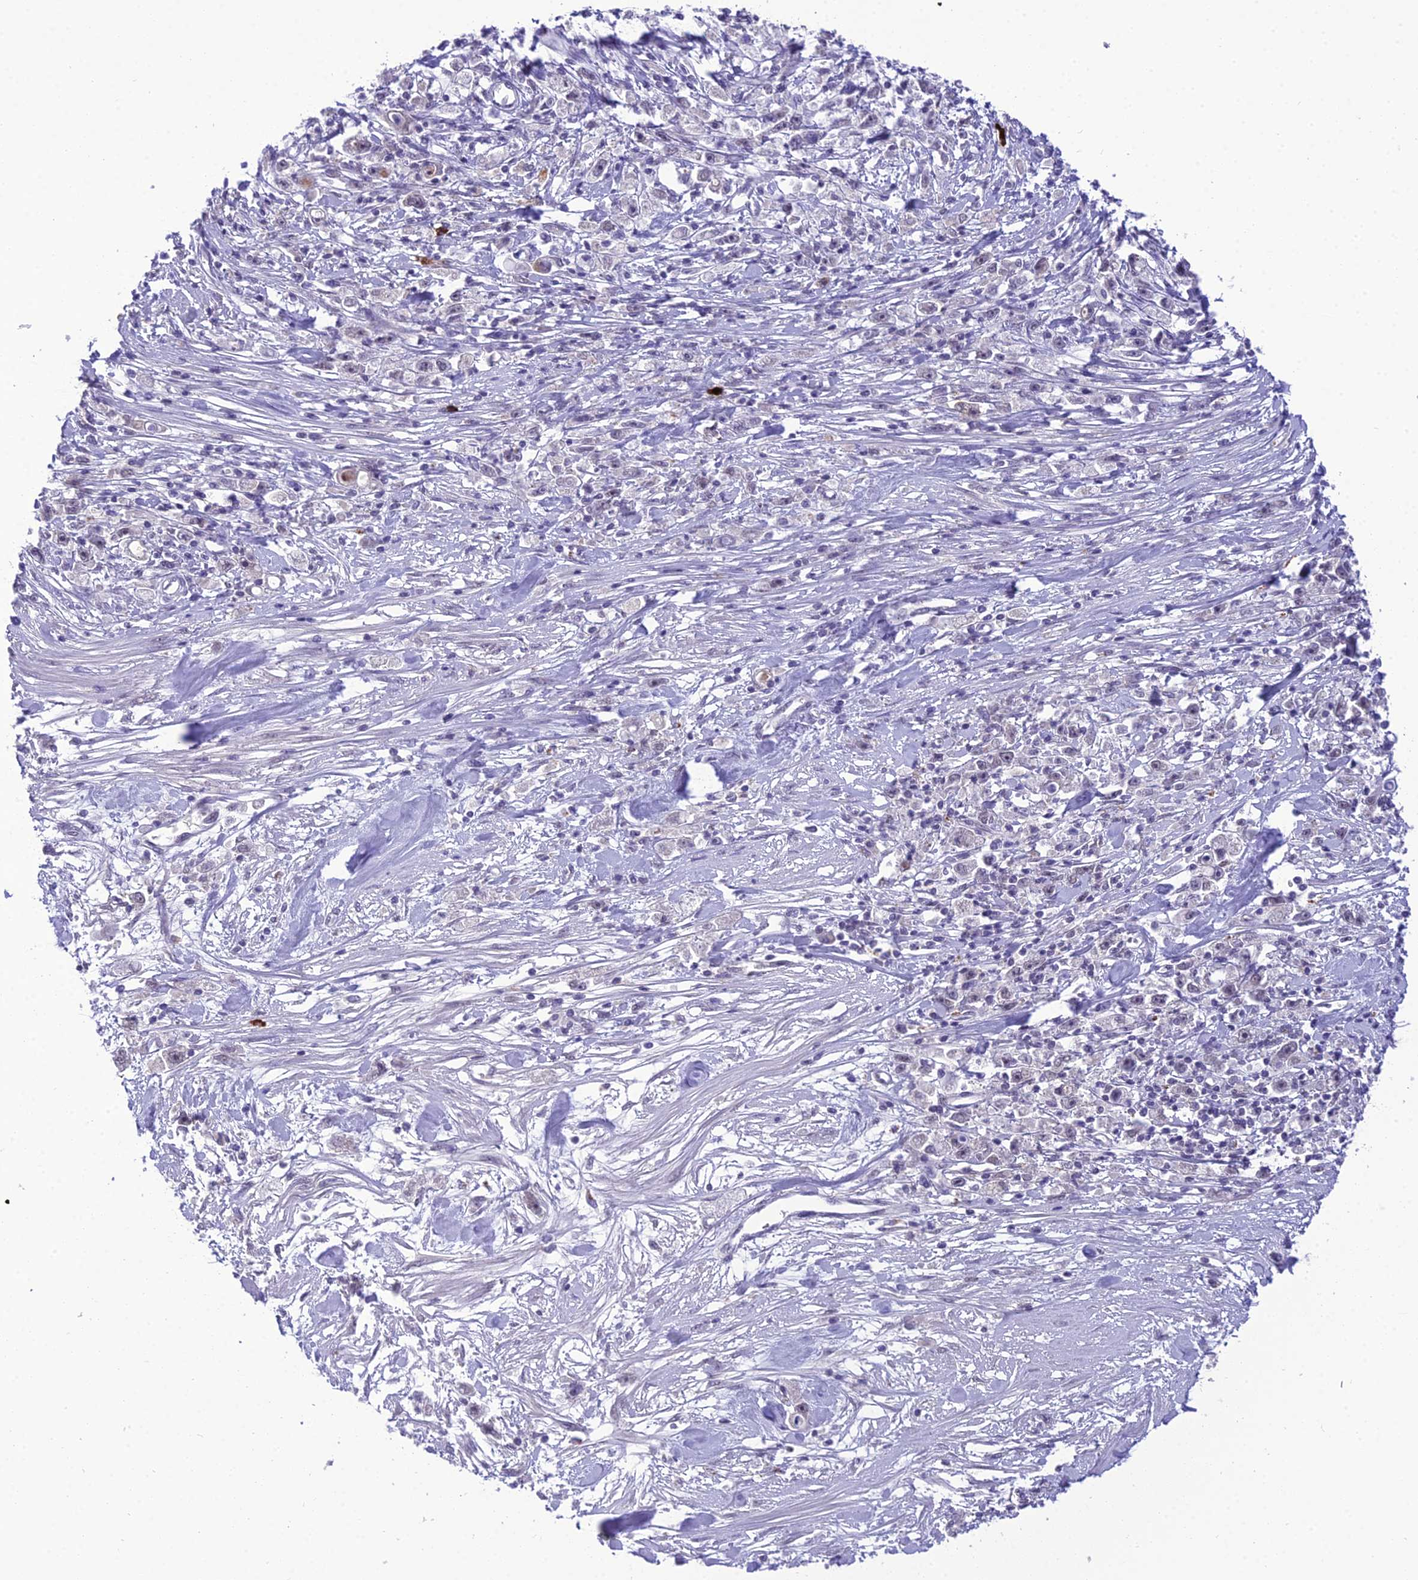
{"staining": {"intensity": "negative", "quantity": "none", "location": "none"}, "tissue": "stomach cancer", "cell_type": "Tumor cells", "image_type": "cancer", "snomed": [{"axis": "morphology", "description": "Adenocarcinoma, NOS"}, {"axis": "topography", "description": "Stomach"}], "caption": "This image is of stomach adenocarcinoma stained with immunohistochemistry (IHC) to label a protein in brown with the nuclei are counter-stained blue. There is no staining in tumor cells. (Immunohistochemistry, brightfield microscopy, high magnification).", "gene": "SH3RF3", "patient": {"sex": "female", "age": 59}}